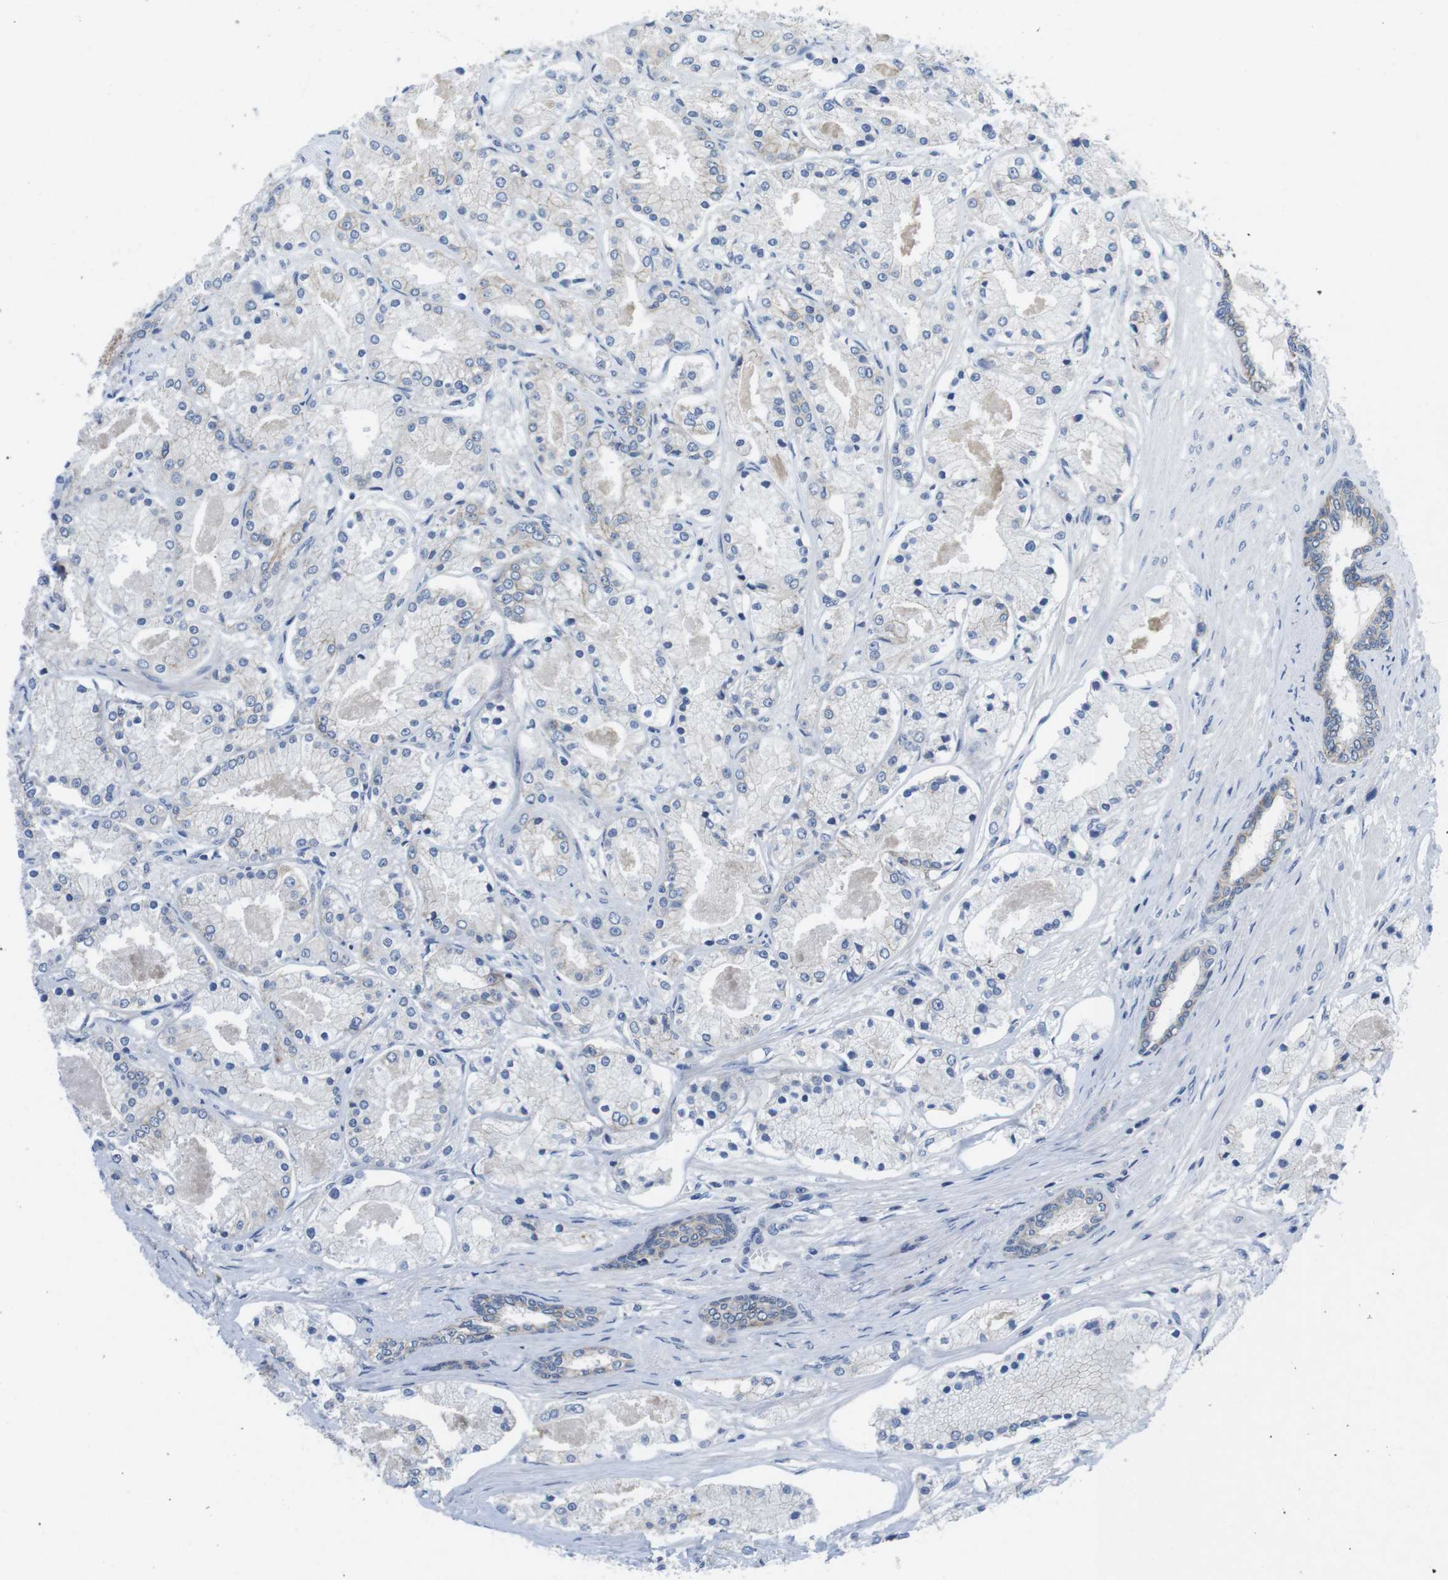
{"staining": {"intensity": "negative", "quantity": "none", "location": "none"}, "tissue": "prostate cancer", "cell_type": "Tumor cells", "image_type": "cancer", "snomed": [{"axis": "morphology", "description": "Adenocarcinoma, High grade"}, {"axis": "topography", "description": "Prostate"}], "caption": "Immunohistochemical staining of prostate cancer (adenocarcinoma (high-grade)) demonstrates no significant positivity in tumor cells.", "gene": "SCRIB", "patient": {"sex": "male", "age": 66}}